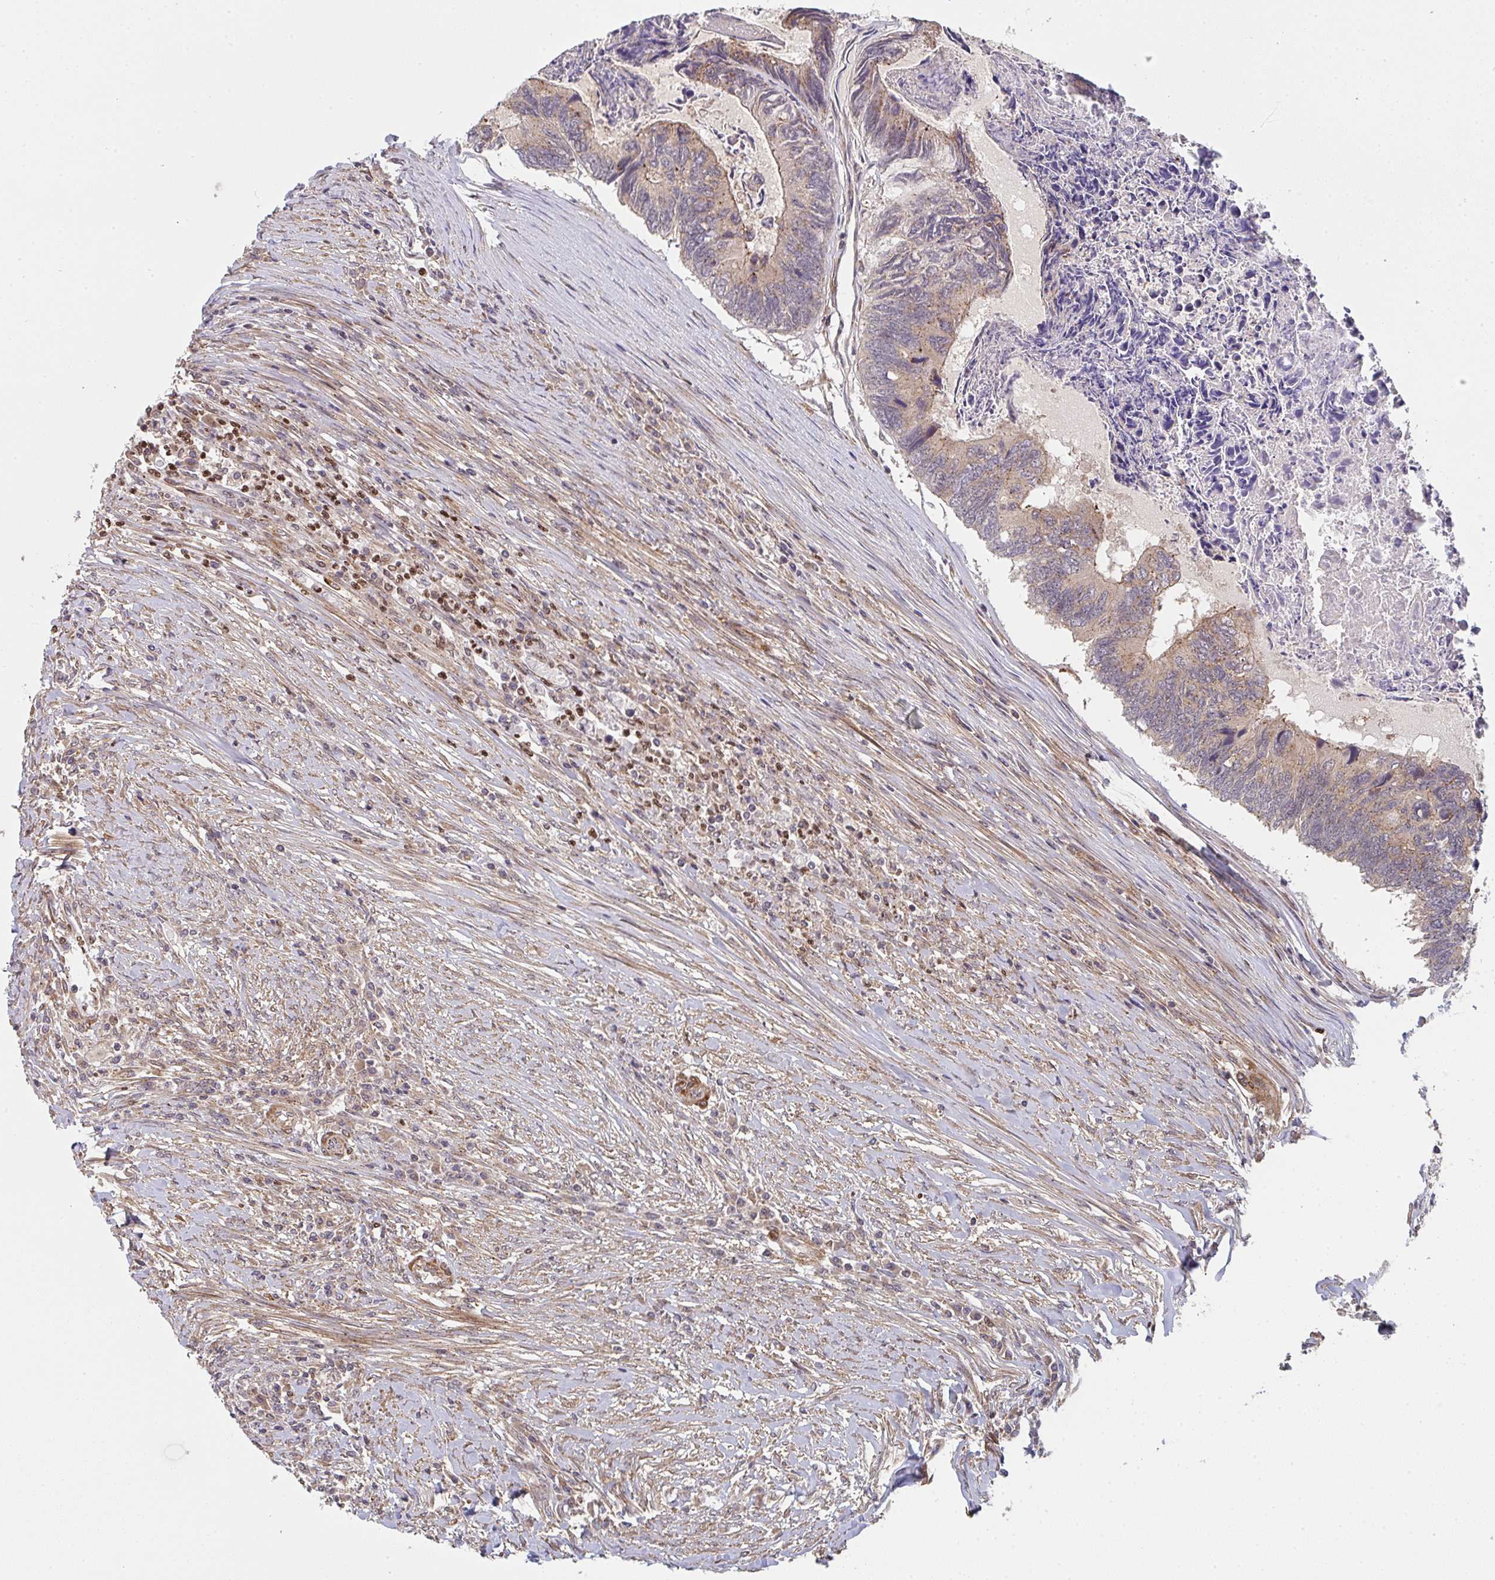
{"staining": {"intensity": "moderate", "quantity": "<25%", "location": "cytoplasmic/membranous"}, "tissue": "colorectal cancer", "cell_type": "Tumor cells", "image_type": "cancer", "snomed": [{"axis": "morphology", "description": "Adenocarcinoma, NOS"}, {"axis": "topography", "description": "Colon"}], "caption": "Adenocarcinoma (colorectal) stained with a brown dye exhibits moderate cytoplasmic/membranous positive staining in approximately <25% of tumor cells.", "gene": "SIMC1", "patient": {"sex": "female", "age": 67}}